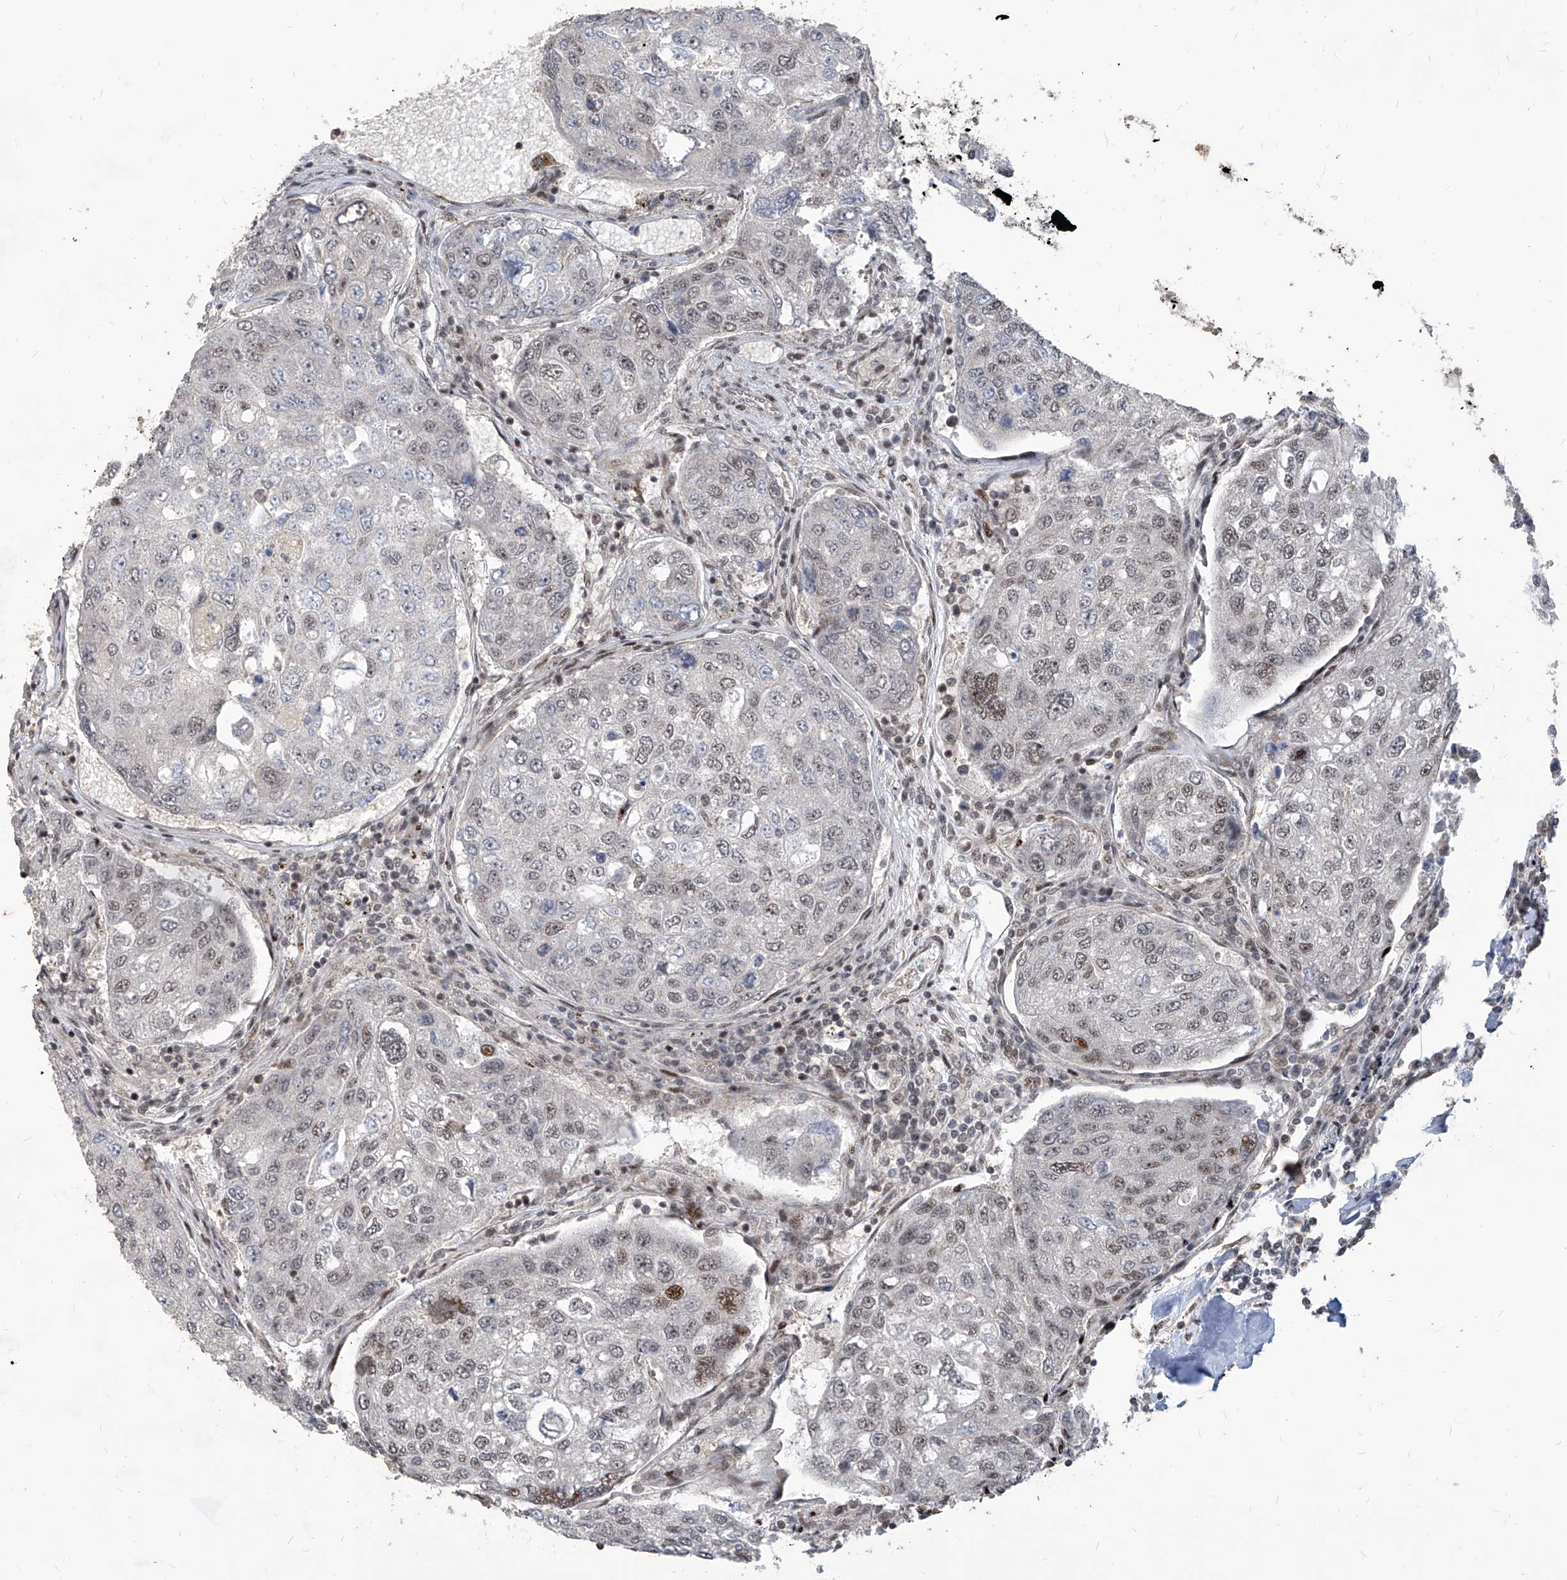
{"staining": {"intensity": "moderate", "quantity": "<25%", "location": "nuclear"}, "tissue": "urothelial cancer", "cell_type": "Tumor cells", "image_type": "cancer", "snomed": [{"axis": "morphology", "description": "Urothelial carcinoma, High grade"}, {"axis": "topography", "description": "Lymph node"}, {"axis": "topography", "description": "Urinary bladder"}], "caption": "Protein analysis of urothelial carcinoma (high-grade) tissue shows moderate nuclear positivity in approximately <25% of tumor cells. The staining was performed using DAB (3,3'-diaminobenzidine), with brown indicating positive protein expression. Nuclei are stained blue with hematoxylin.", "gene": "IRF2", "patient": {"sex": "male", "age": 51}}